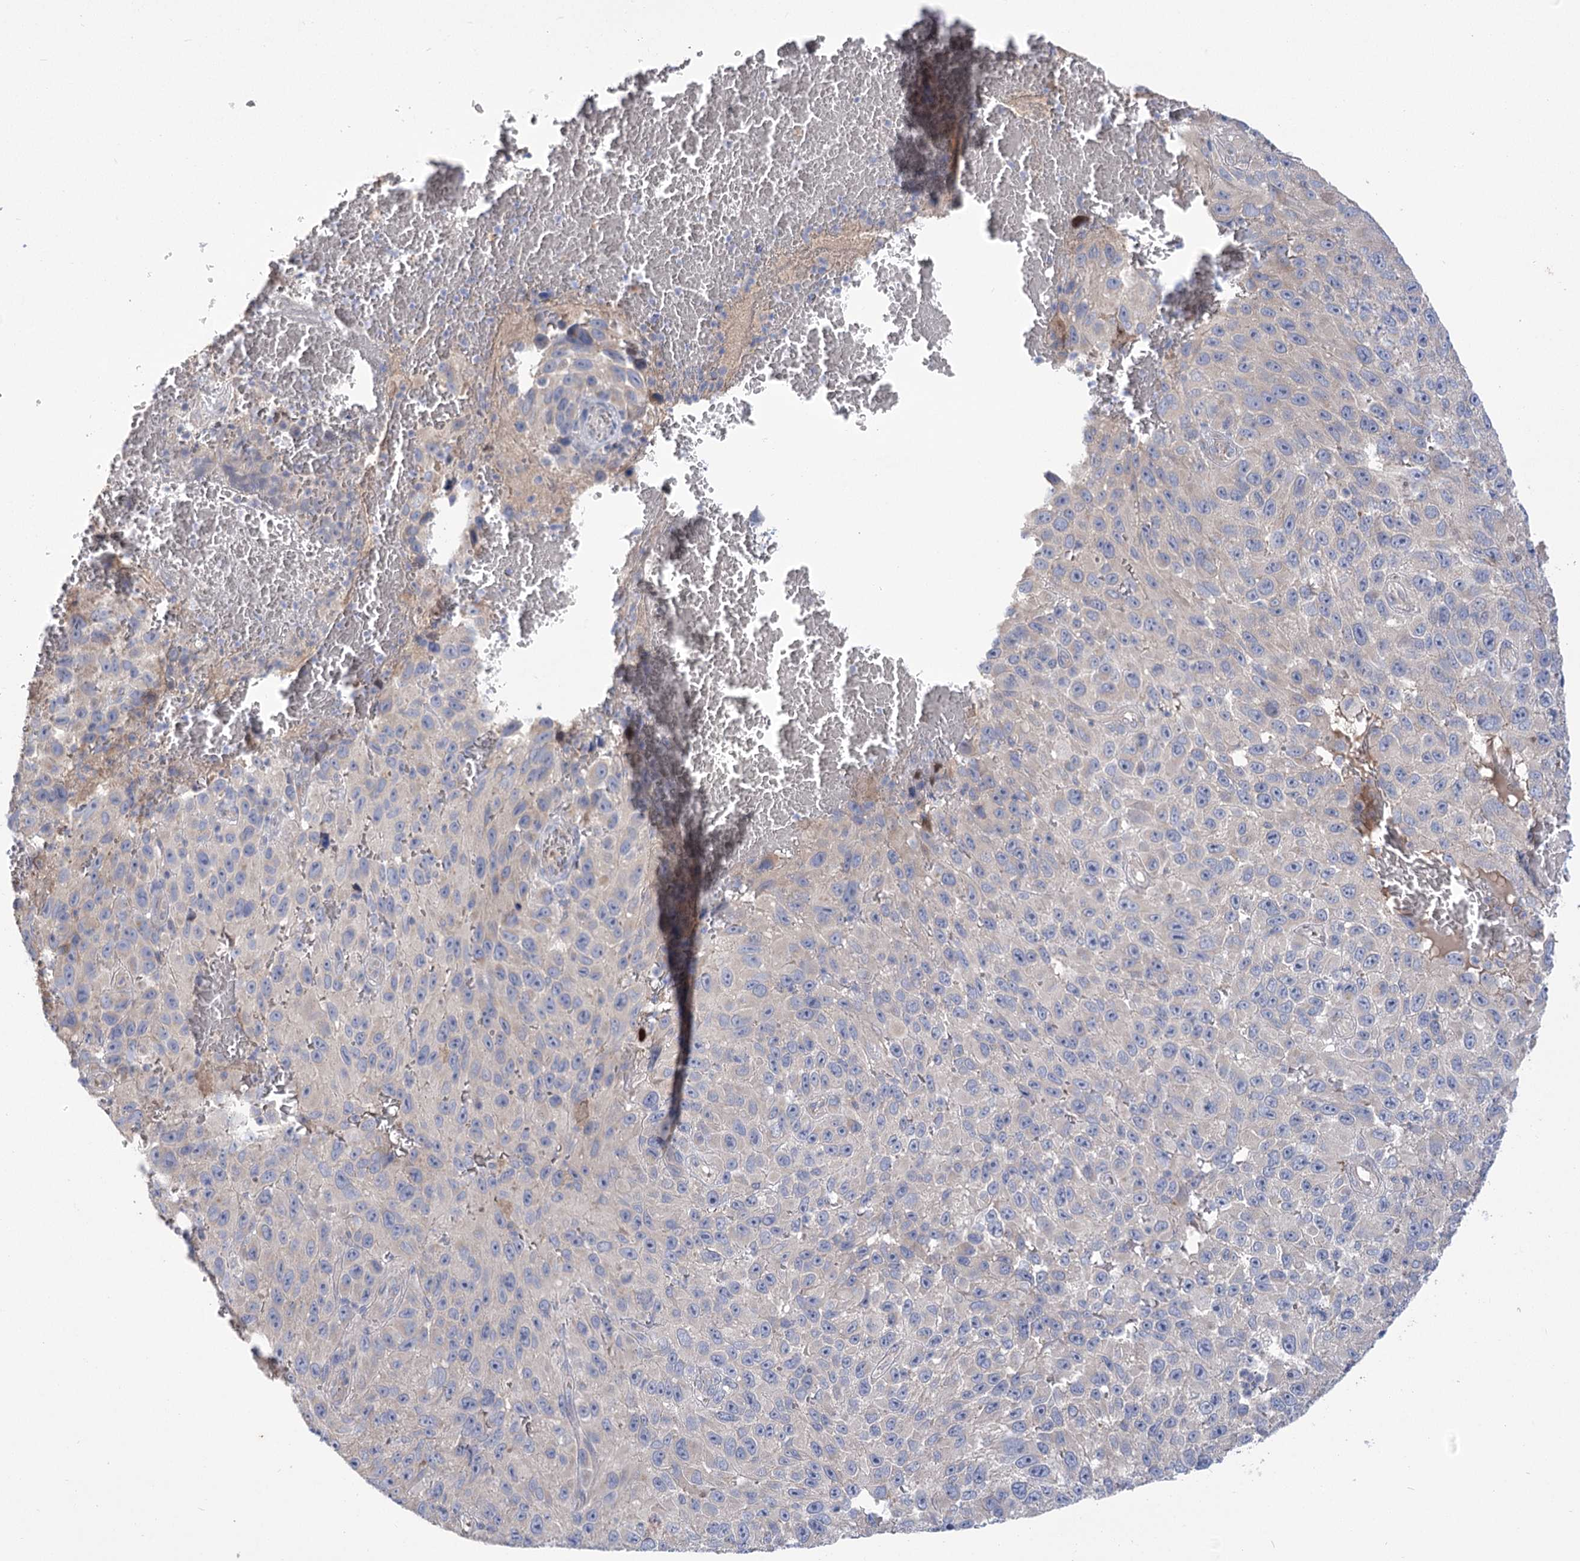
{"staining": {"intensity": "negative", "quantity": "none", "location": "none"}, "tissue": "melanoma", "cell_type": "Tumor cells", "image_type": "cancer", "snomed": [{"axis": "morphology", "description": "Malignant melanoma, NOS"}, {"axis": "topography", "description": "Skin"}], "caption": "A high-resolution micrograph shows immunohistochemistry (IHC) staining of melanoma, which shows no significant staining in tumor cells.", "gene": "PBLD", "patient": {"sex": "female", "age": 96}}